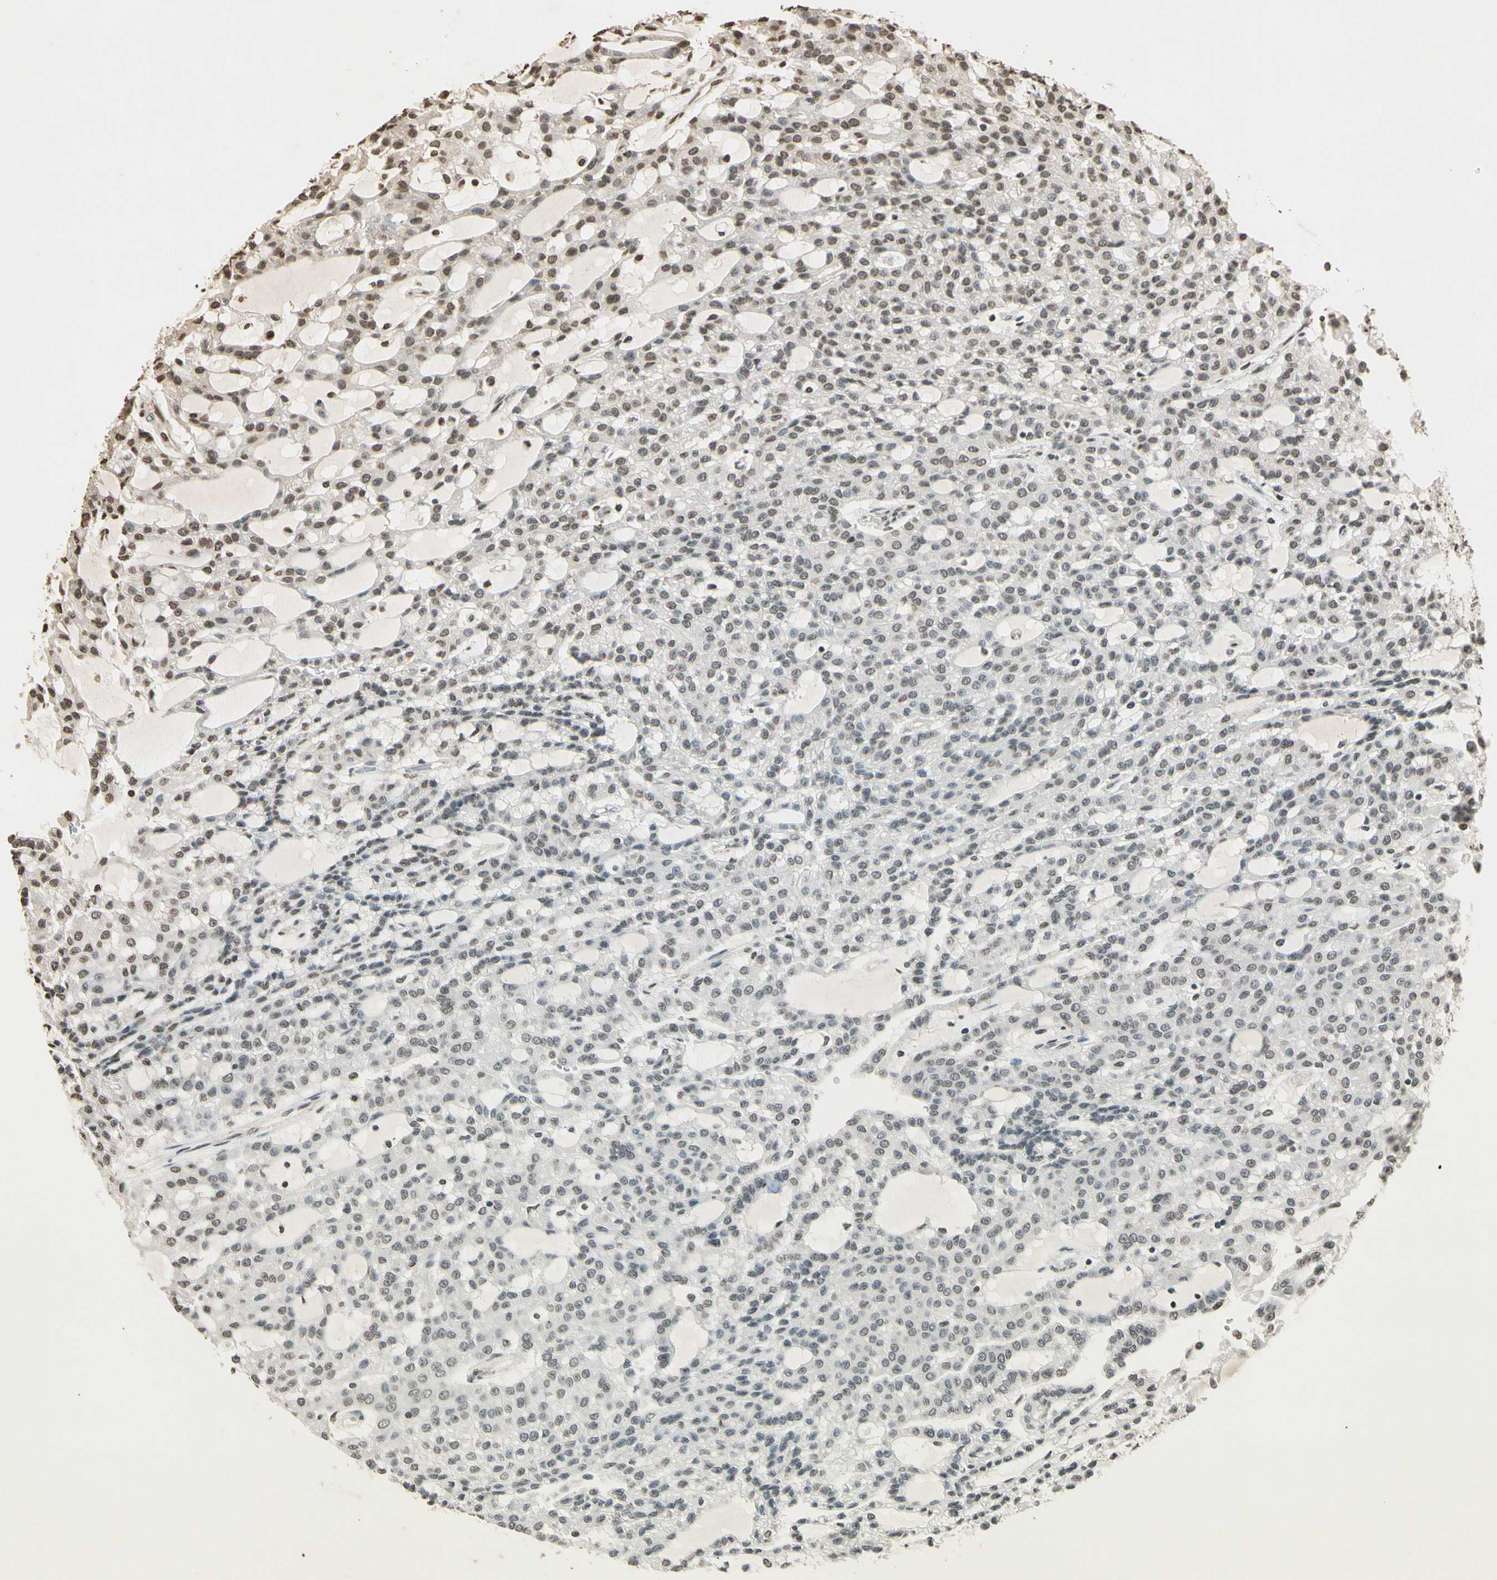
{"staining": {"intensity": "weak", "quantity": "<25%", "location": "nuclear"}, "tissue": "renal cancer", "cell_type": "Tumor cells", "image_type": "cancer", "snomed": [{"axis": "morphology", "description": "Adenocarcinoma, NOS"}, {"axis": "topography", "description": "Kidney"}], "caption": "IHC photomicrograph of renal cancer stained for a protein (brown), which displays no positivity in tumor cells.", "gene": "TOP1", "patient": {"sex": "male", "age": 63}}